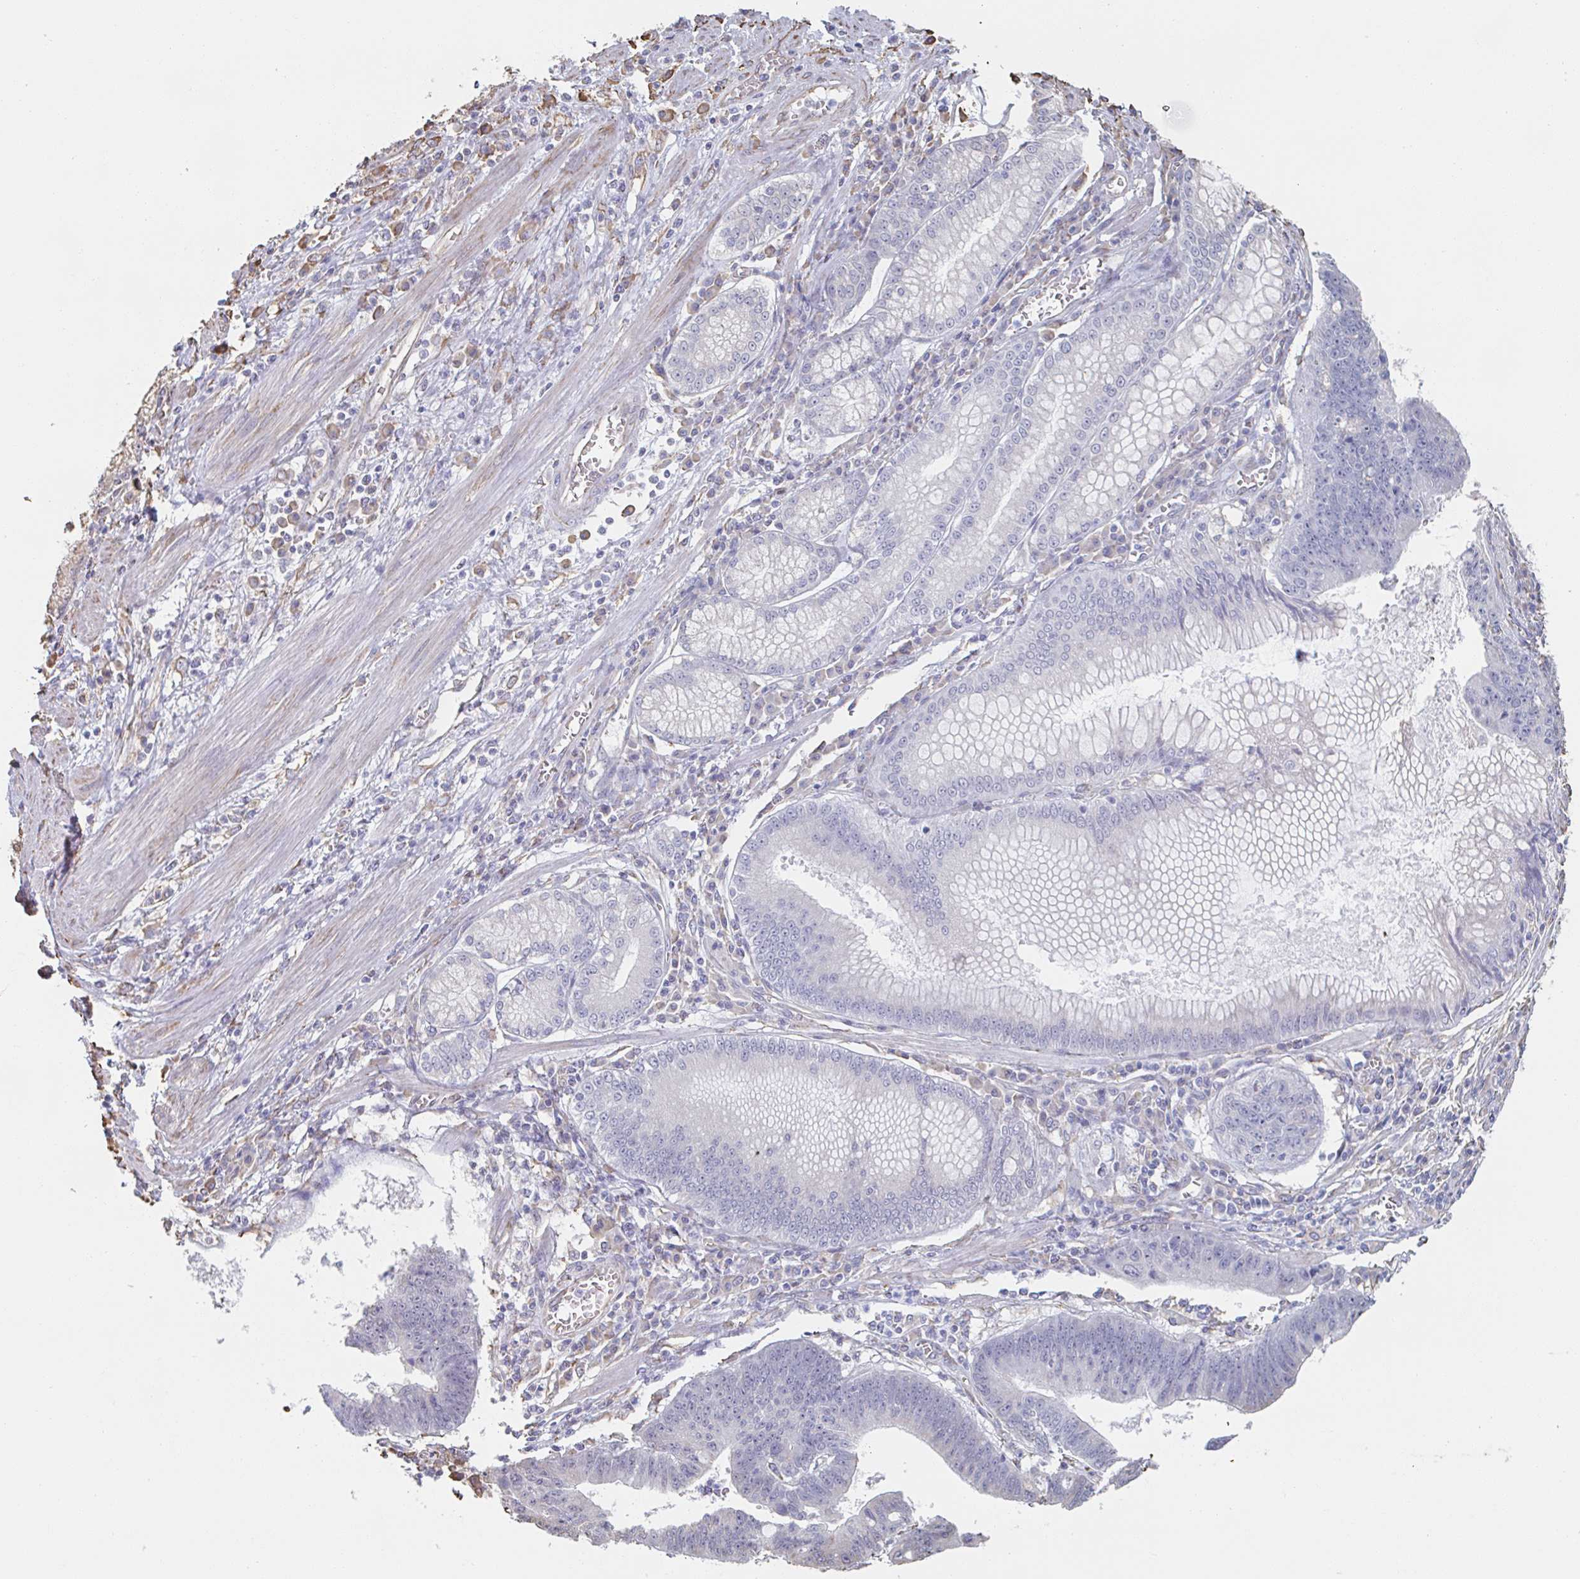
{"staining": {"intensity": "negative", "quantity": "none", "location": "none"}, "tissue": "stomach cancer", "cell_type": "Tumor cells", "image_type": "cancer", "snomed": [{"axis": "morphology", "description": "Adenocarcinoma, NOS"}, {"axis": "topography", "description": "Stomach"}], "caption": "High magnification brightfield microscopy of stomach cancer stained with DAB (3,3'-diaminobenzidine) (brown) and counterstained with hematoxylin (blue): tumor cells show no significant positivity. (Stains: DAB (3,3'-diaminobenzidine) IHC with hematoxylin counter stain, Microscopy: brightfield microscopy at high magnification).", "gene": "RAB5IF", "patient": {"sex": "male", "age": 59}}